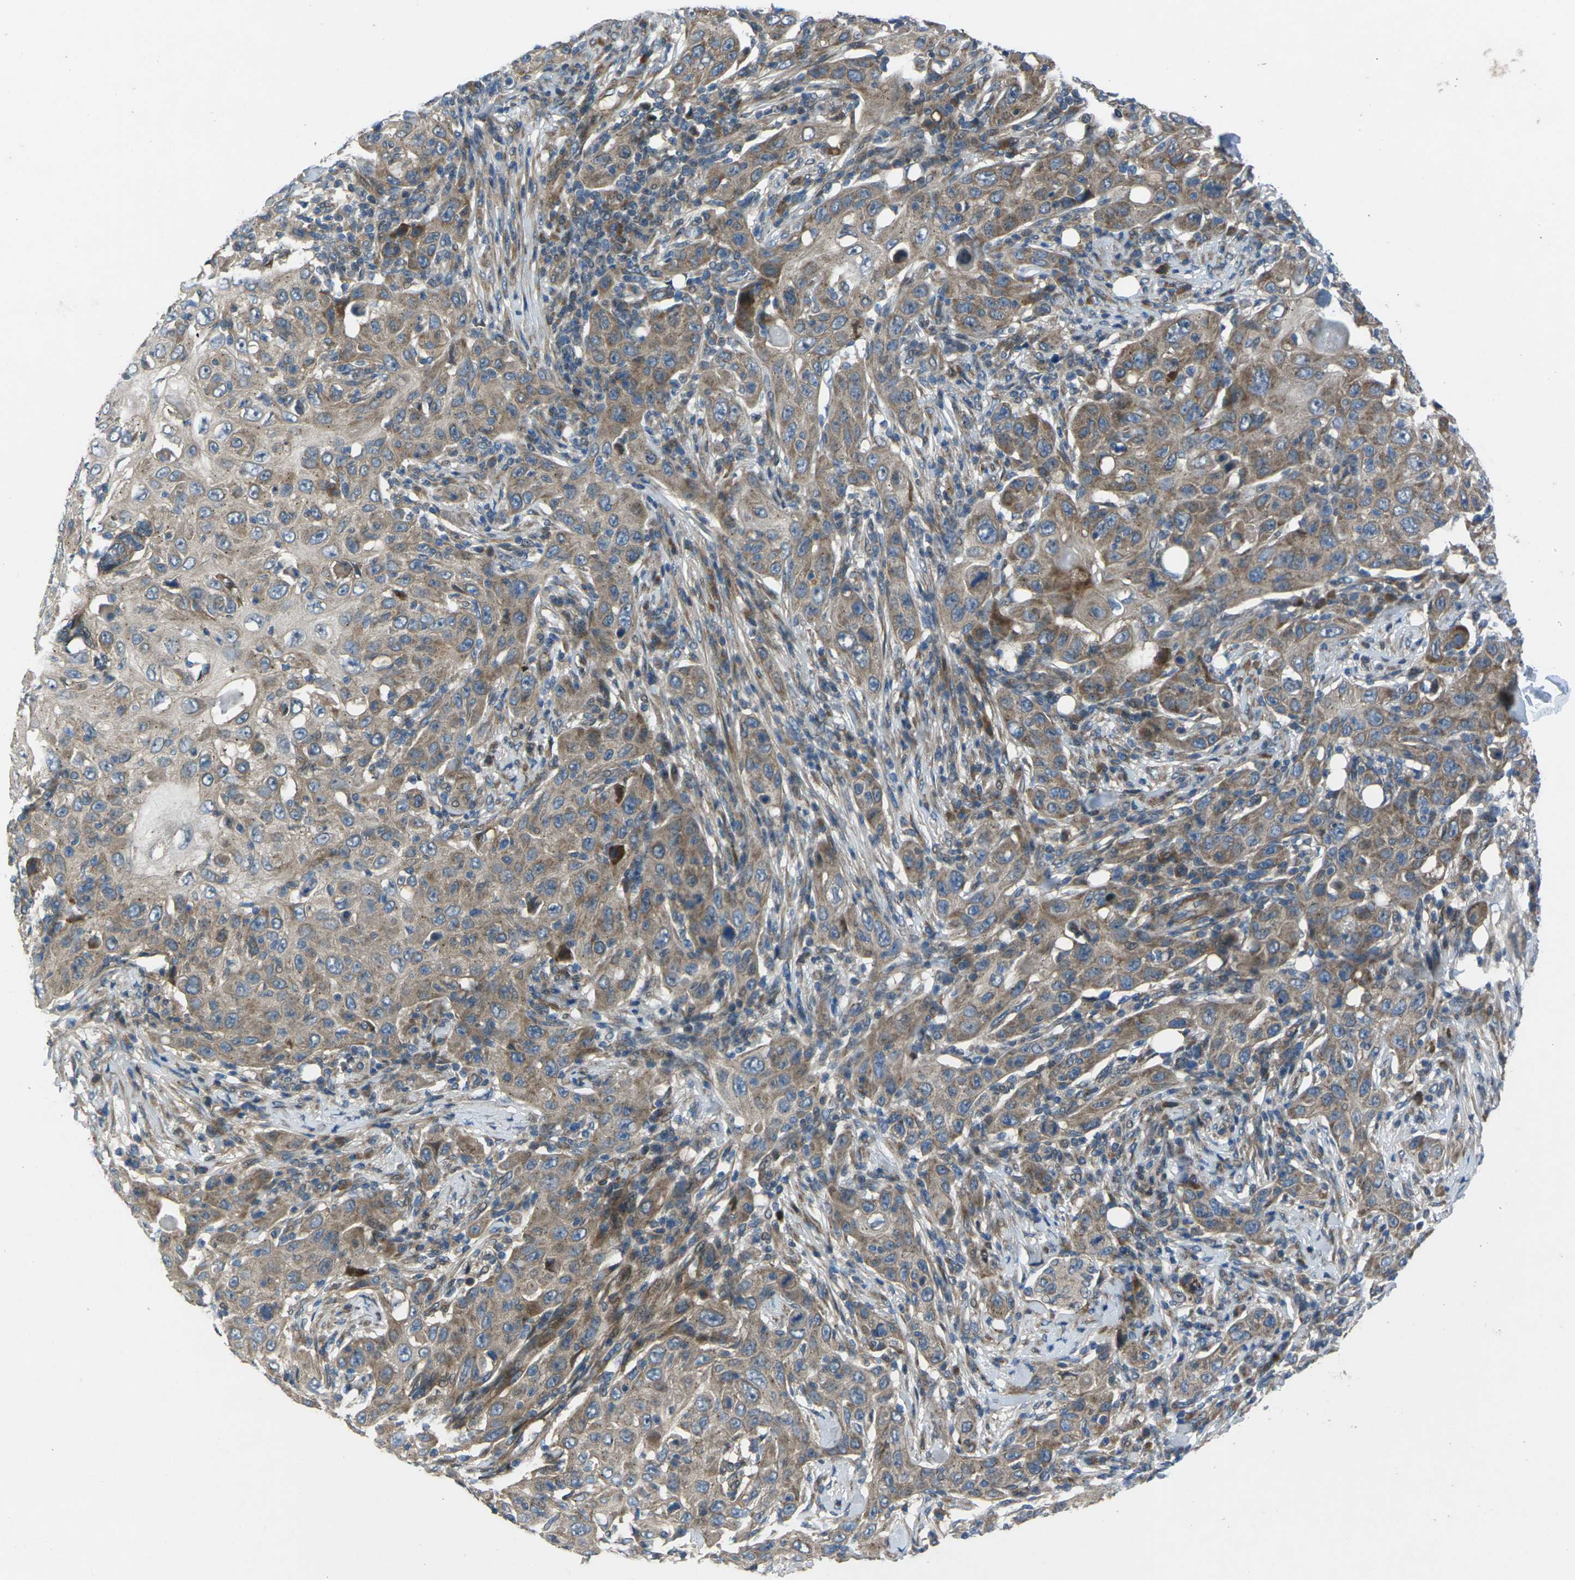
{"staining": {"intensity": "moderate", "quantity": ">75%", "location": "cytoplasmic/membranous"}, "tissue": "skin cancer", "cell_type": "Tumor cells", "image_type": "cancer", "snomed": [{"axis": "morphology", "description": "Squamous cell carcinoma, NOS"}, {"axis": "topography", "description": "Skin"}], "caption": "A histopathology image showing moderate cytoplasmic/membranous staining in approximately >75% of tumor cells in skin squamous cell carcinoma, as visualized by brown immunohistochemical staining.", "gene": "EDNRA", "patient": {"sex": "female", "age": 88}}